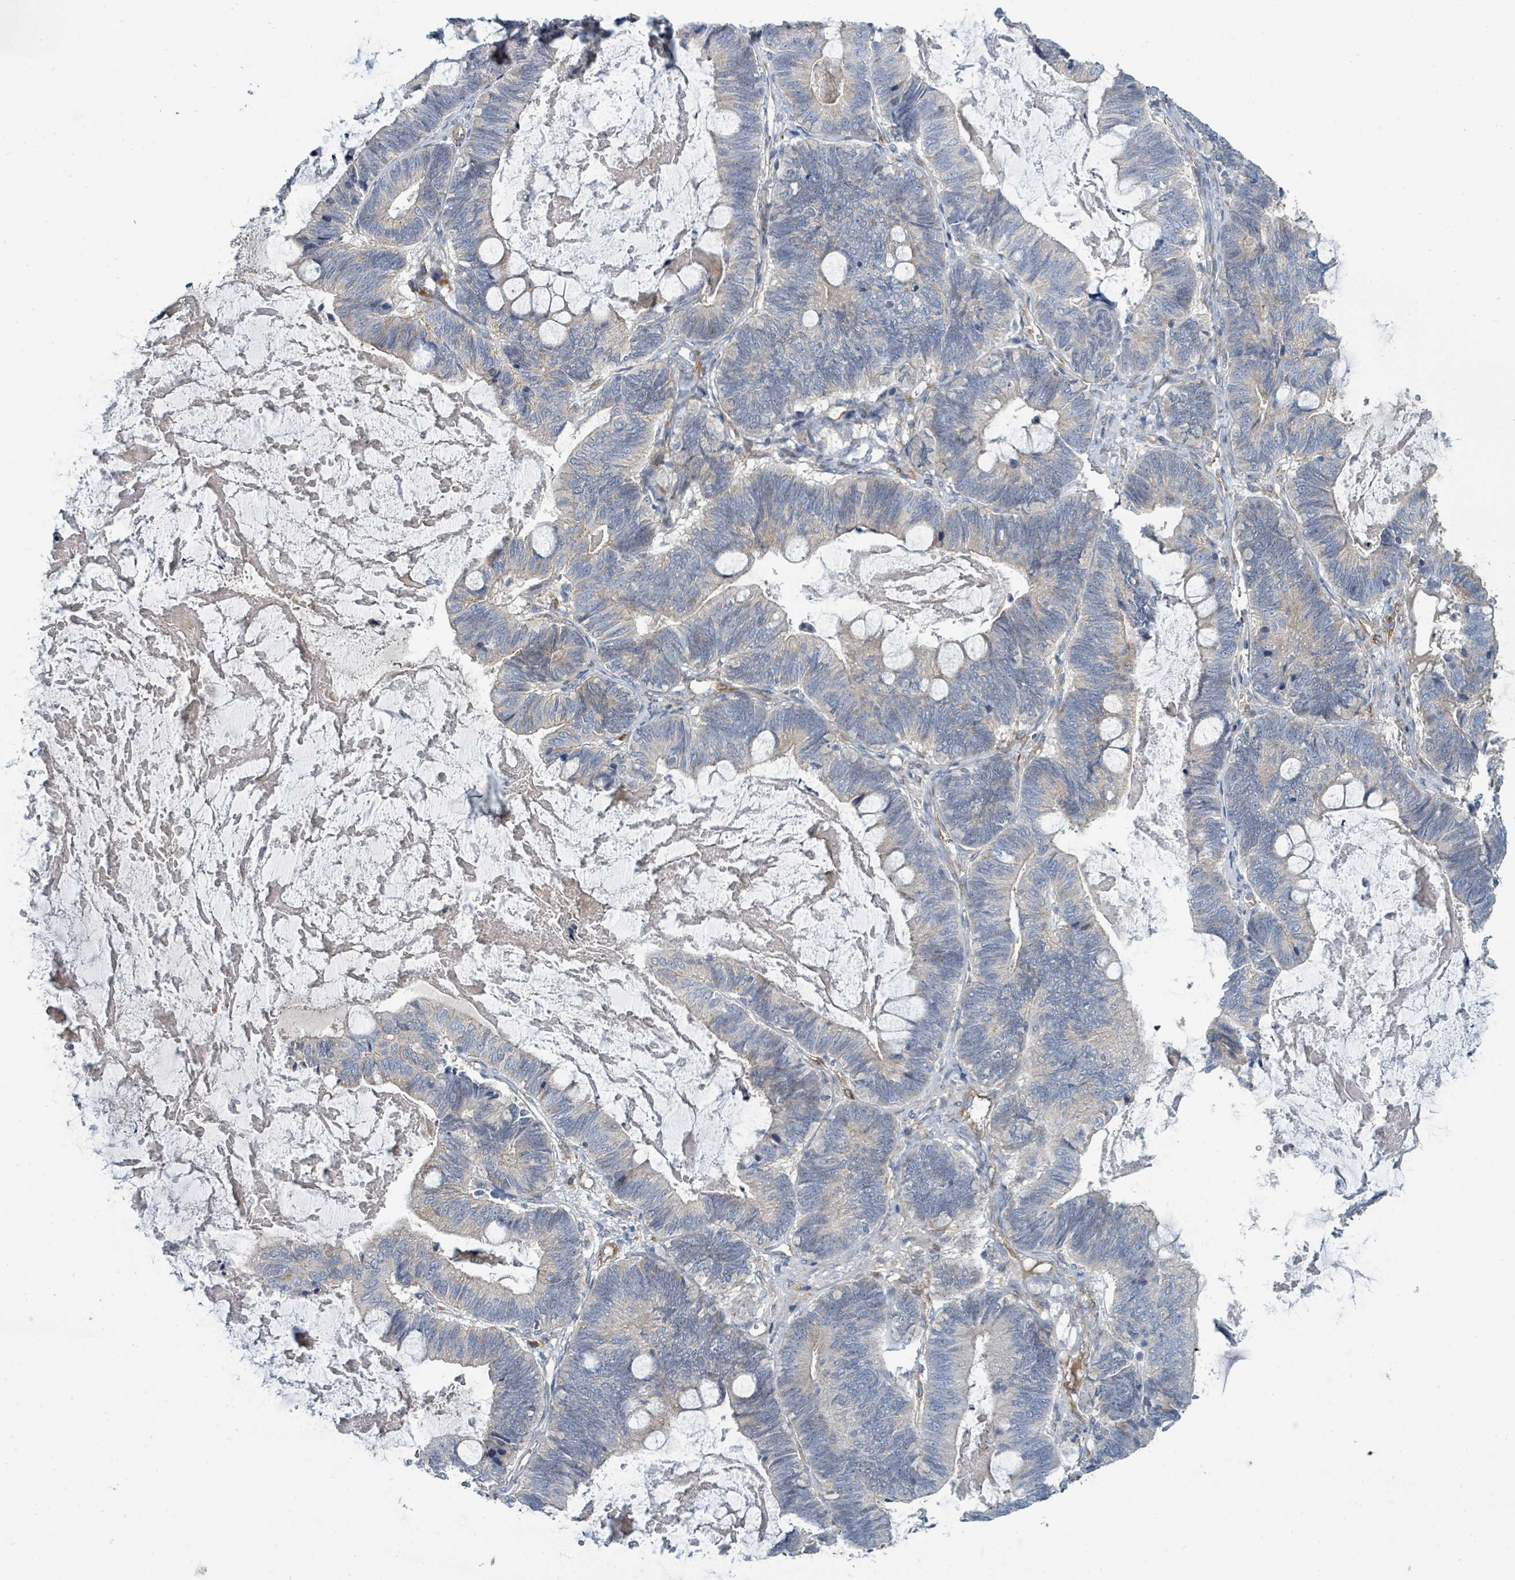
{"staining": {"intensity": "negative", "quantity": "none", "location": "none"}, "tissue": "ovarian cancer", "cell_type": "Tumor cells", "image_type": "cancer", "snomed": [{"axis": "morphology", "description": "Cystadenocarcinoma, mucinous, NOS"}, {"axis": "topography", "description": "Ovary"}], "caption": "Human mucinous cystadenocarcinoma (ovarian) stained for a protein using immunohistochemistry (IHC) exhibits no positivity in tumor cells.", "gene": "IFIT1", "patient": {"sex": "female", "age": 61}}